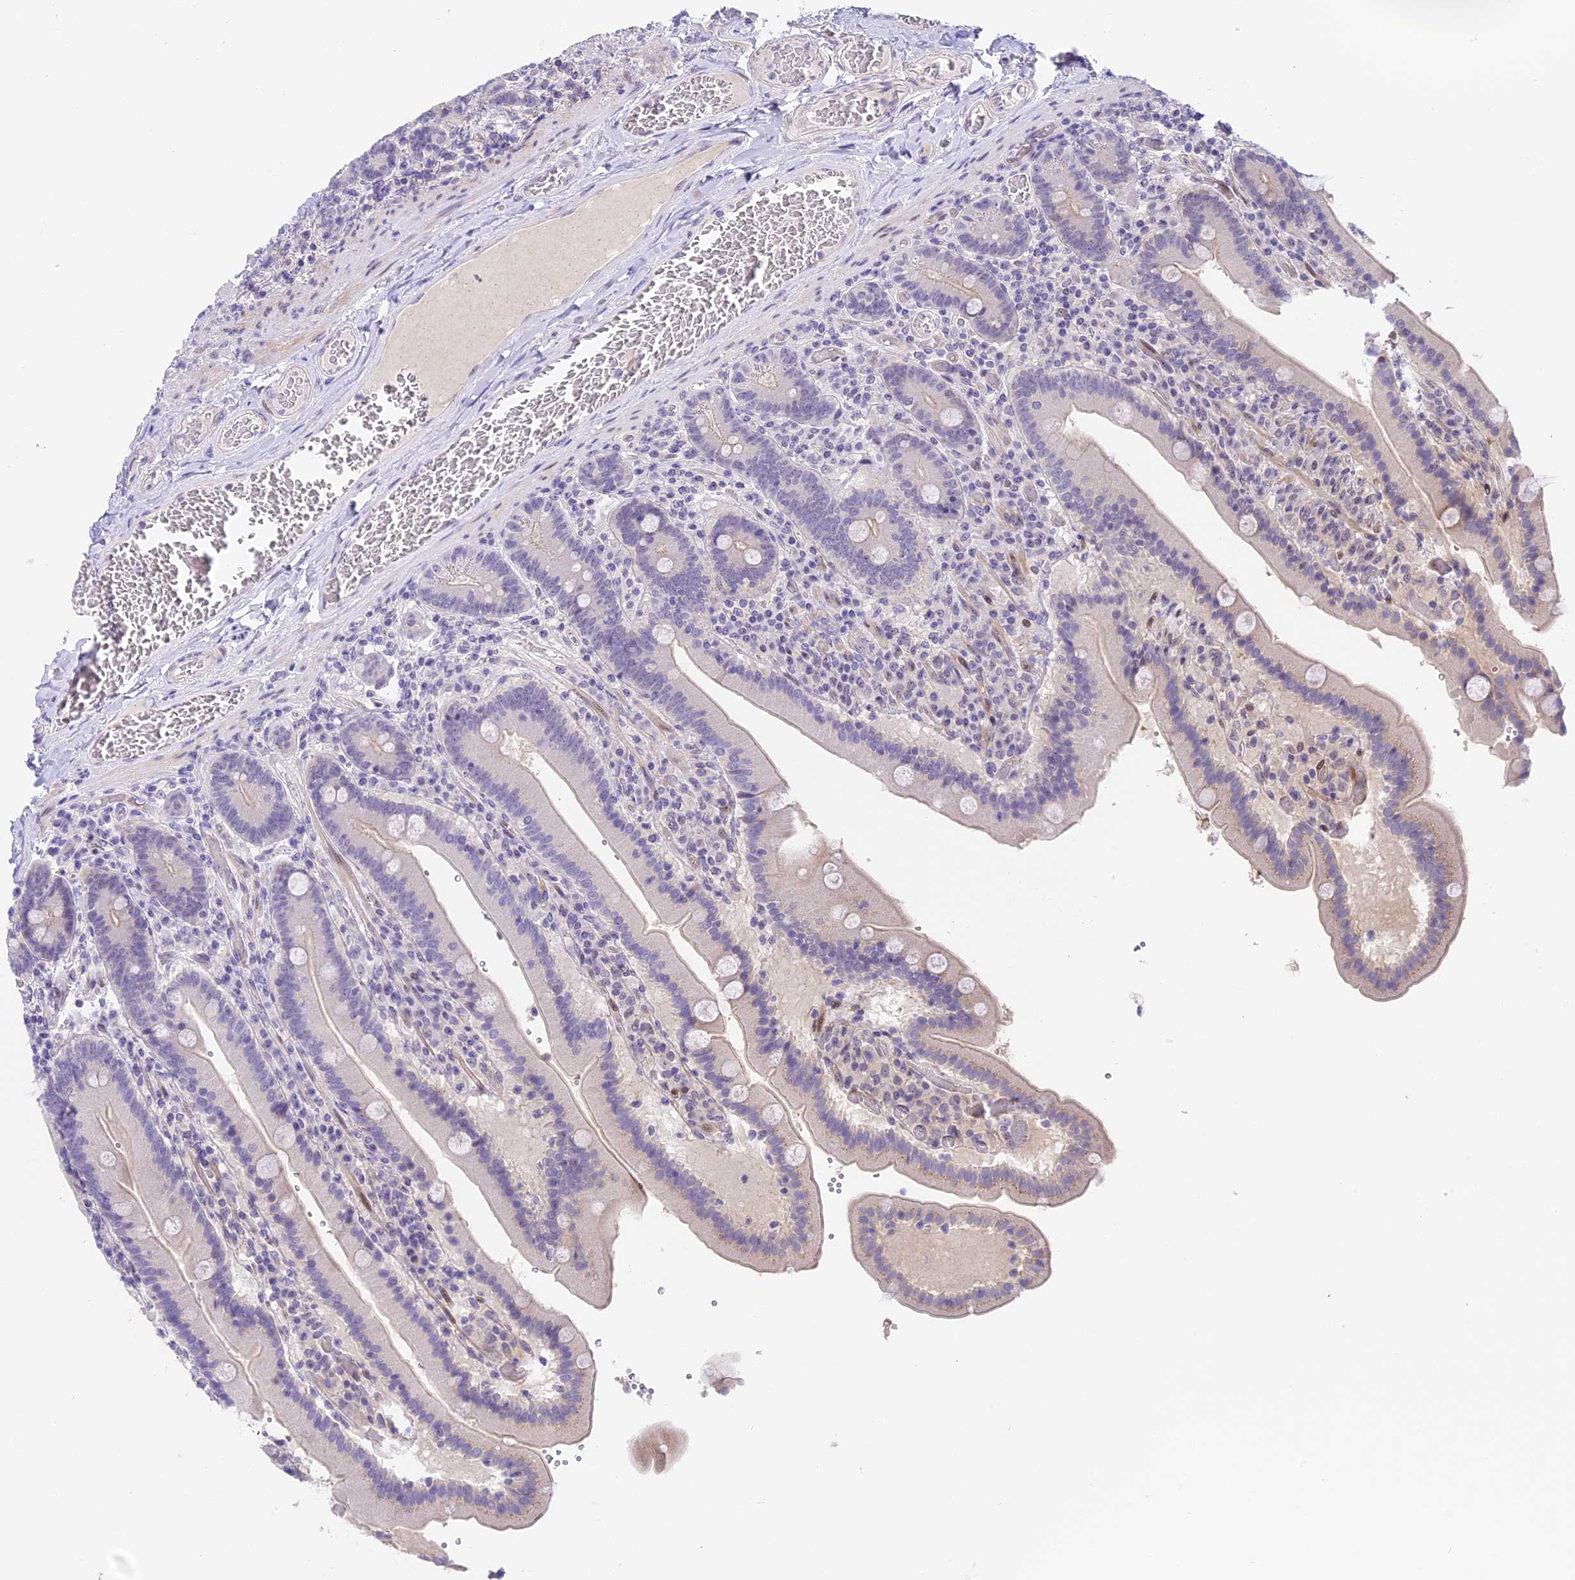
{"staining": {"intensity": "negative", "quantity": "none", "location": "none"}, "tissue": "duodenum", "cell_type": "Glandular cells", "image_type": "normal", "snomed": [{"axis": "morphology", "description": "Normal tissue, NOS"}, {"axis": "topography", "description": "Duodenum"}], "caption": "High power microscopy histopathology image of an immunohistochemistry photomicrograph of normal duodenum, revealing no significant positivity in glandular cells. Nuclei are stained in blue.", "gene": "MIDN", "patient": {"sex": "female", "age": 62}}